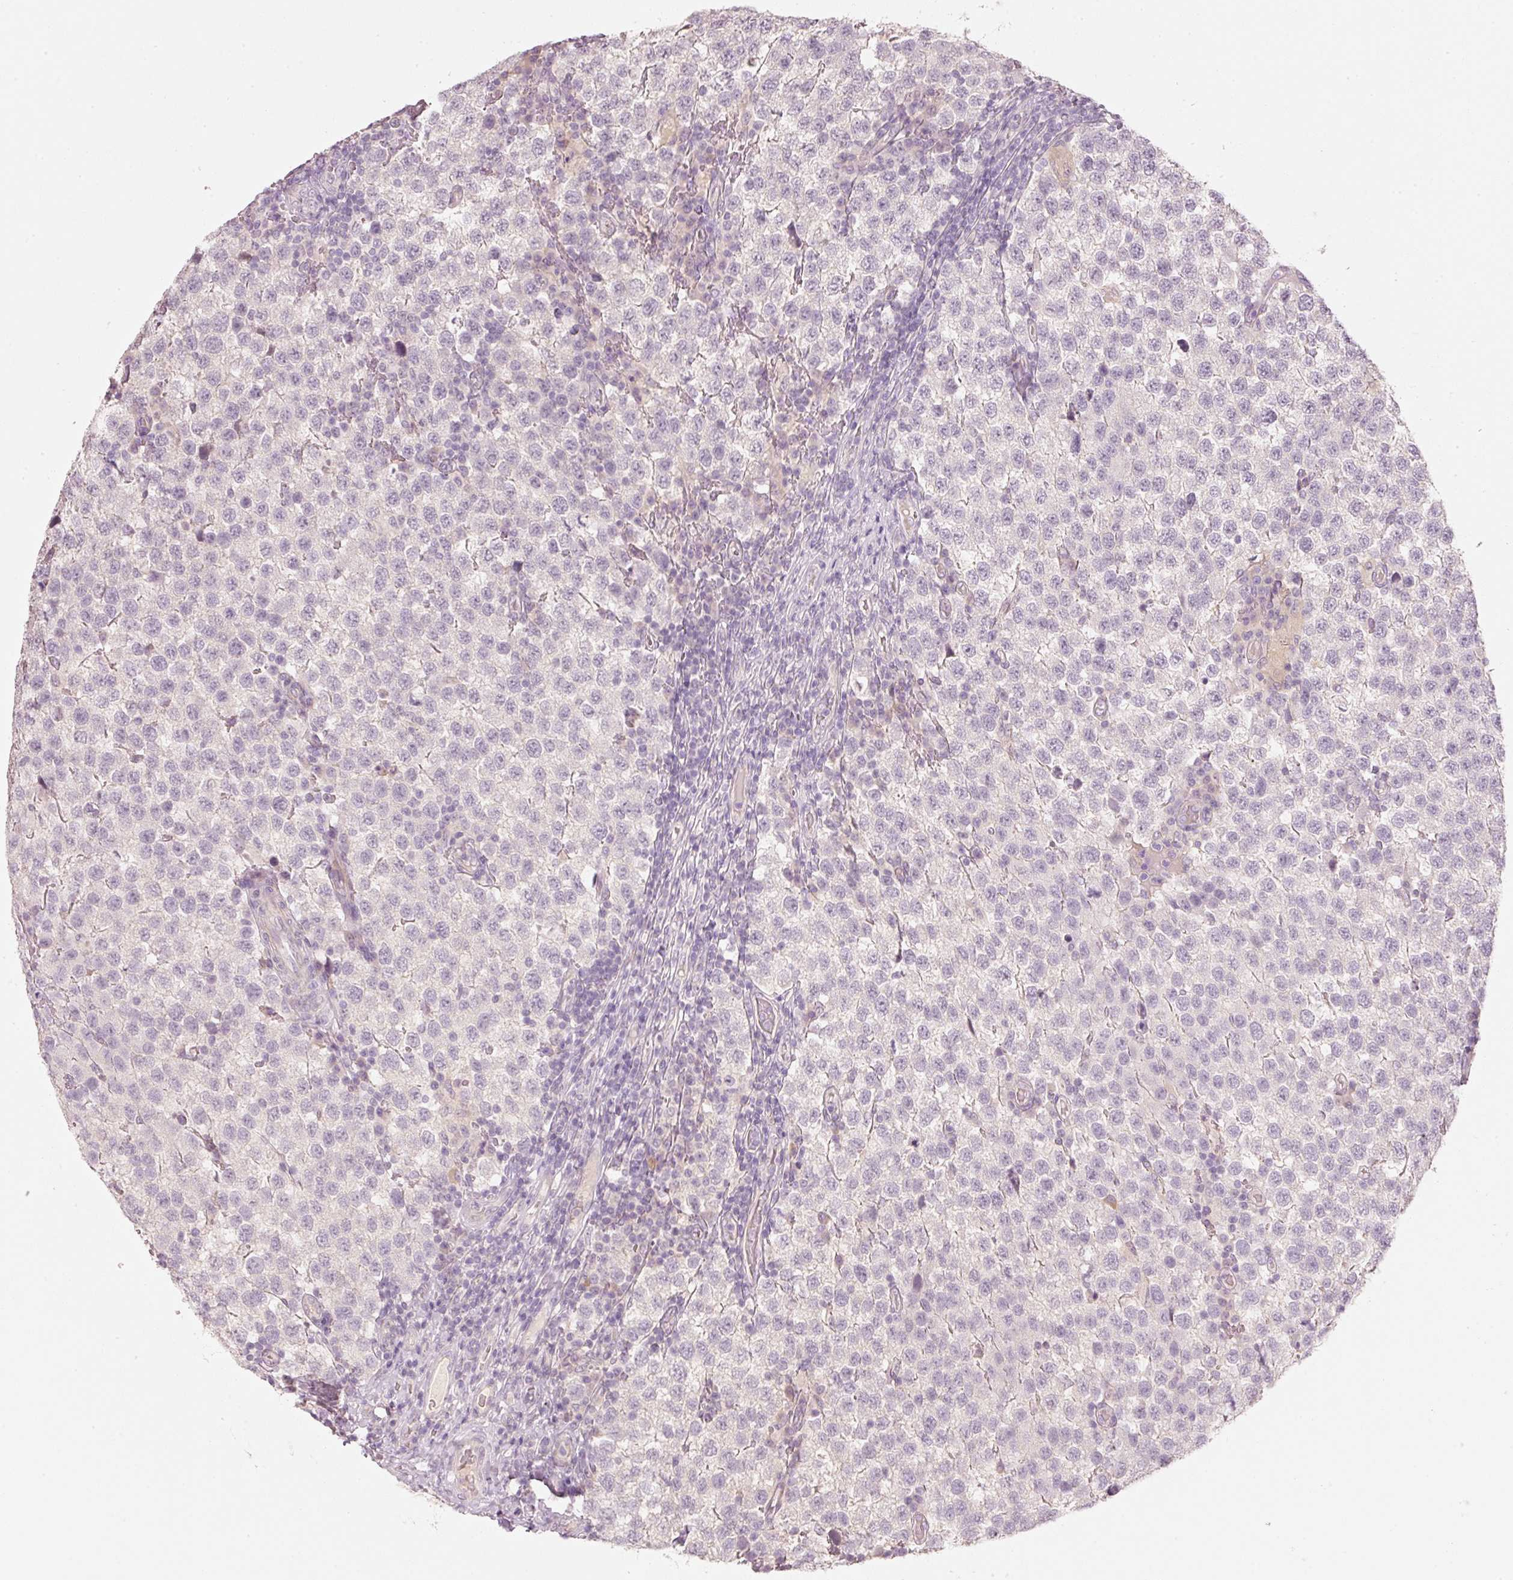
{"staining": {"intensity": "negative", "quantity": "none", "location": "none"}, "tissue": "testis cancer", "cell_type": "Tumor cells", "image_type": "cancer", "snomed": [{"axis": "morphology", "description": "Seminoma, NOS"}, {"axis": "topography", "description": "Testis"}], "caption": "The IHC image has no significant positivity in tumor cells of seminoma (testis) tissue.", "gene": "STEAP1", "patient": {"sex": "male", "age": 34}}